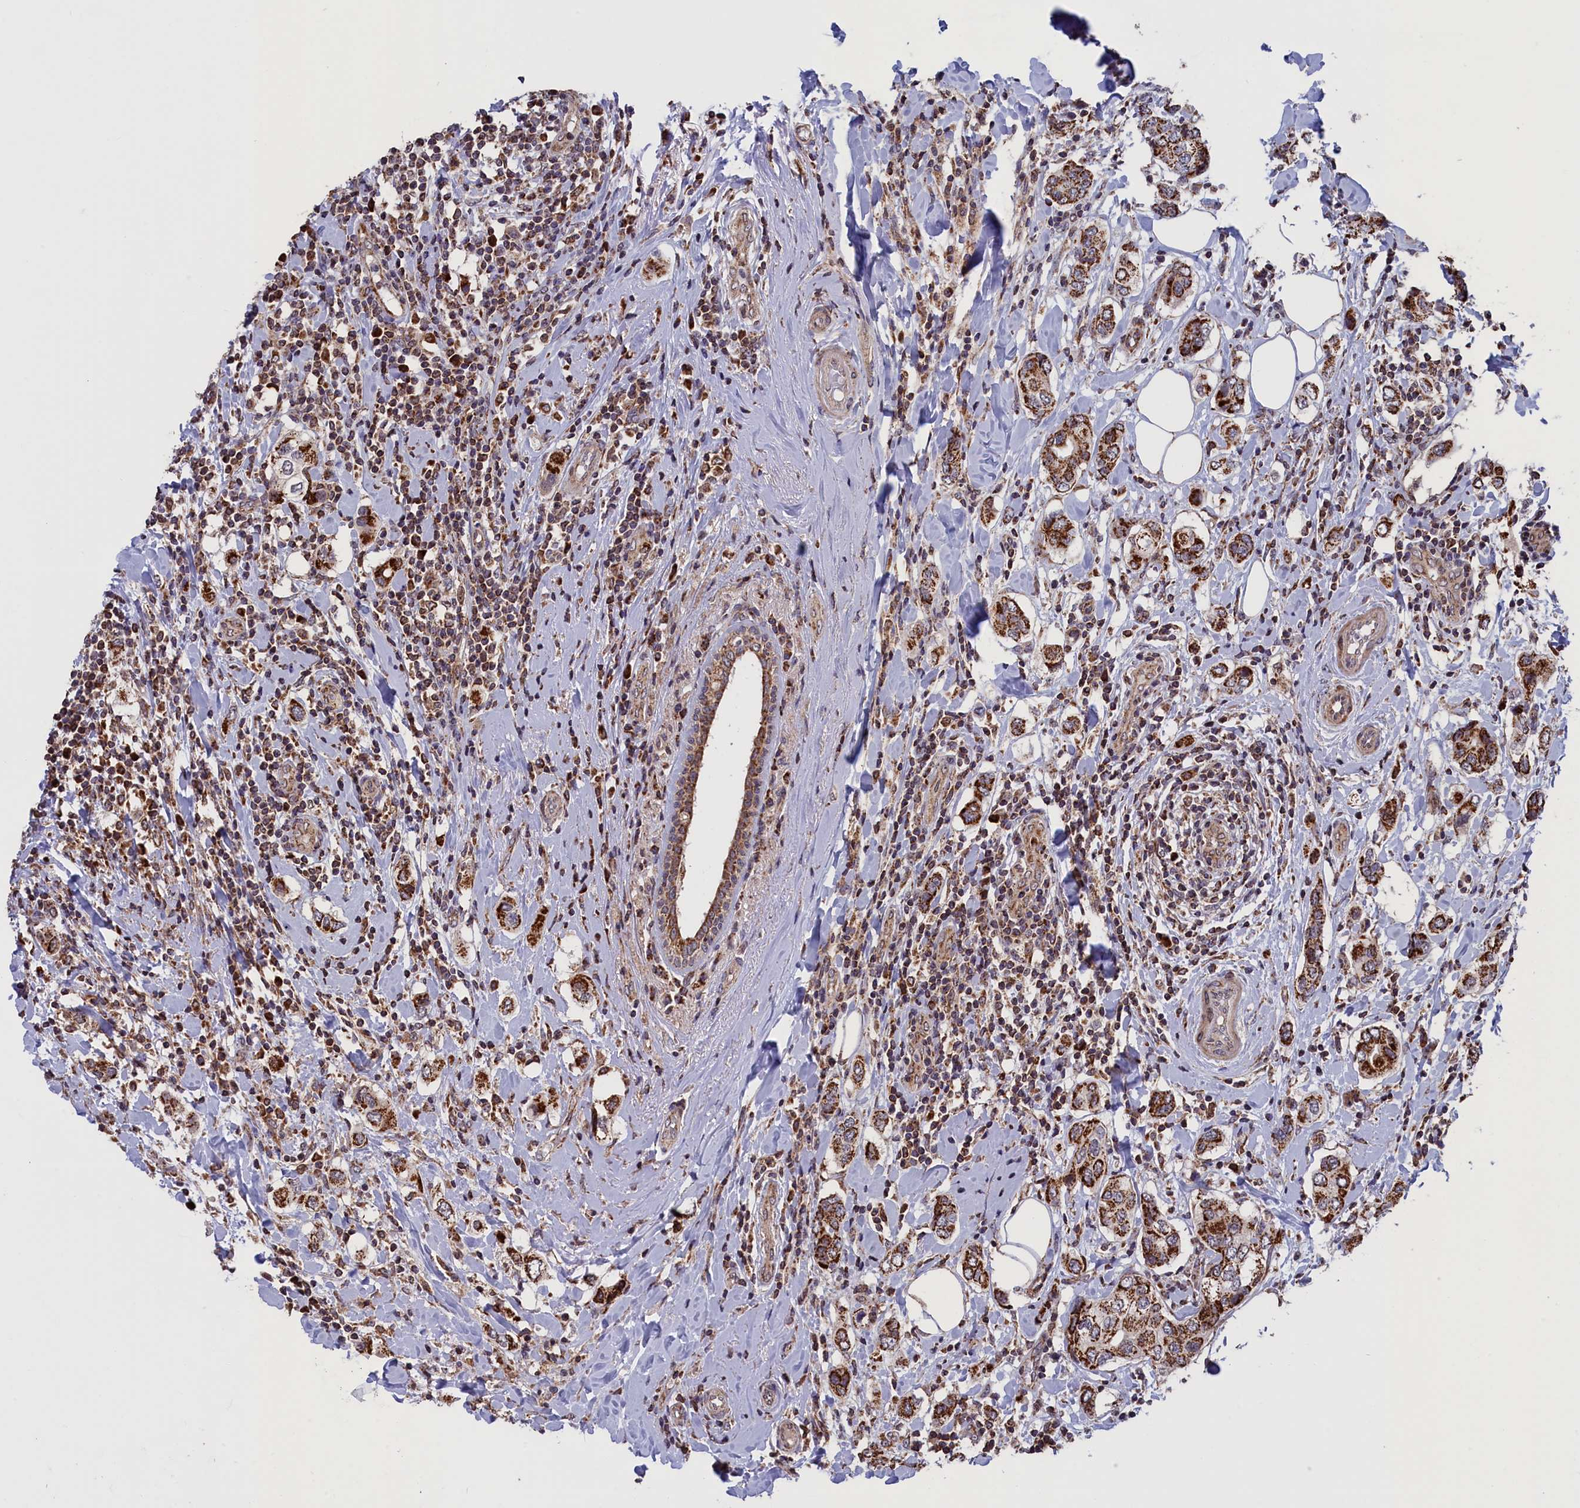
{"staining": {"intensity": "strong", "quantity": ">75%", "location": "cytoplasmic/membranous"}, "tissue": "breast cancer", "cell_type": "Tumor cells", "image_type": "cancer", "snomed": [{"axis": "morphology", "description": "Lobular carcinoma"}, {"axis": "topography", "description": "Breast"}], "caption": "Tumor cells reveal high levels of strong cytoplasmic/membranous positivity in about >75% of cells in human breast lobular carcinoma.", "gene": "TIMM44", "patient": {"sex": "female", "age": 51}}